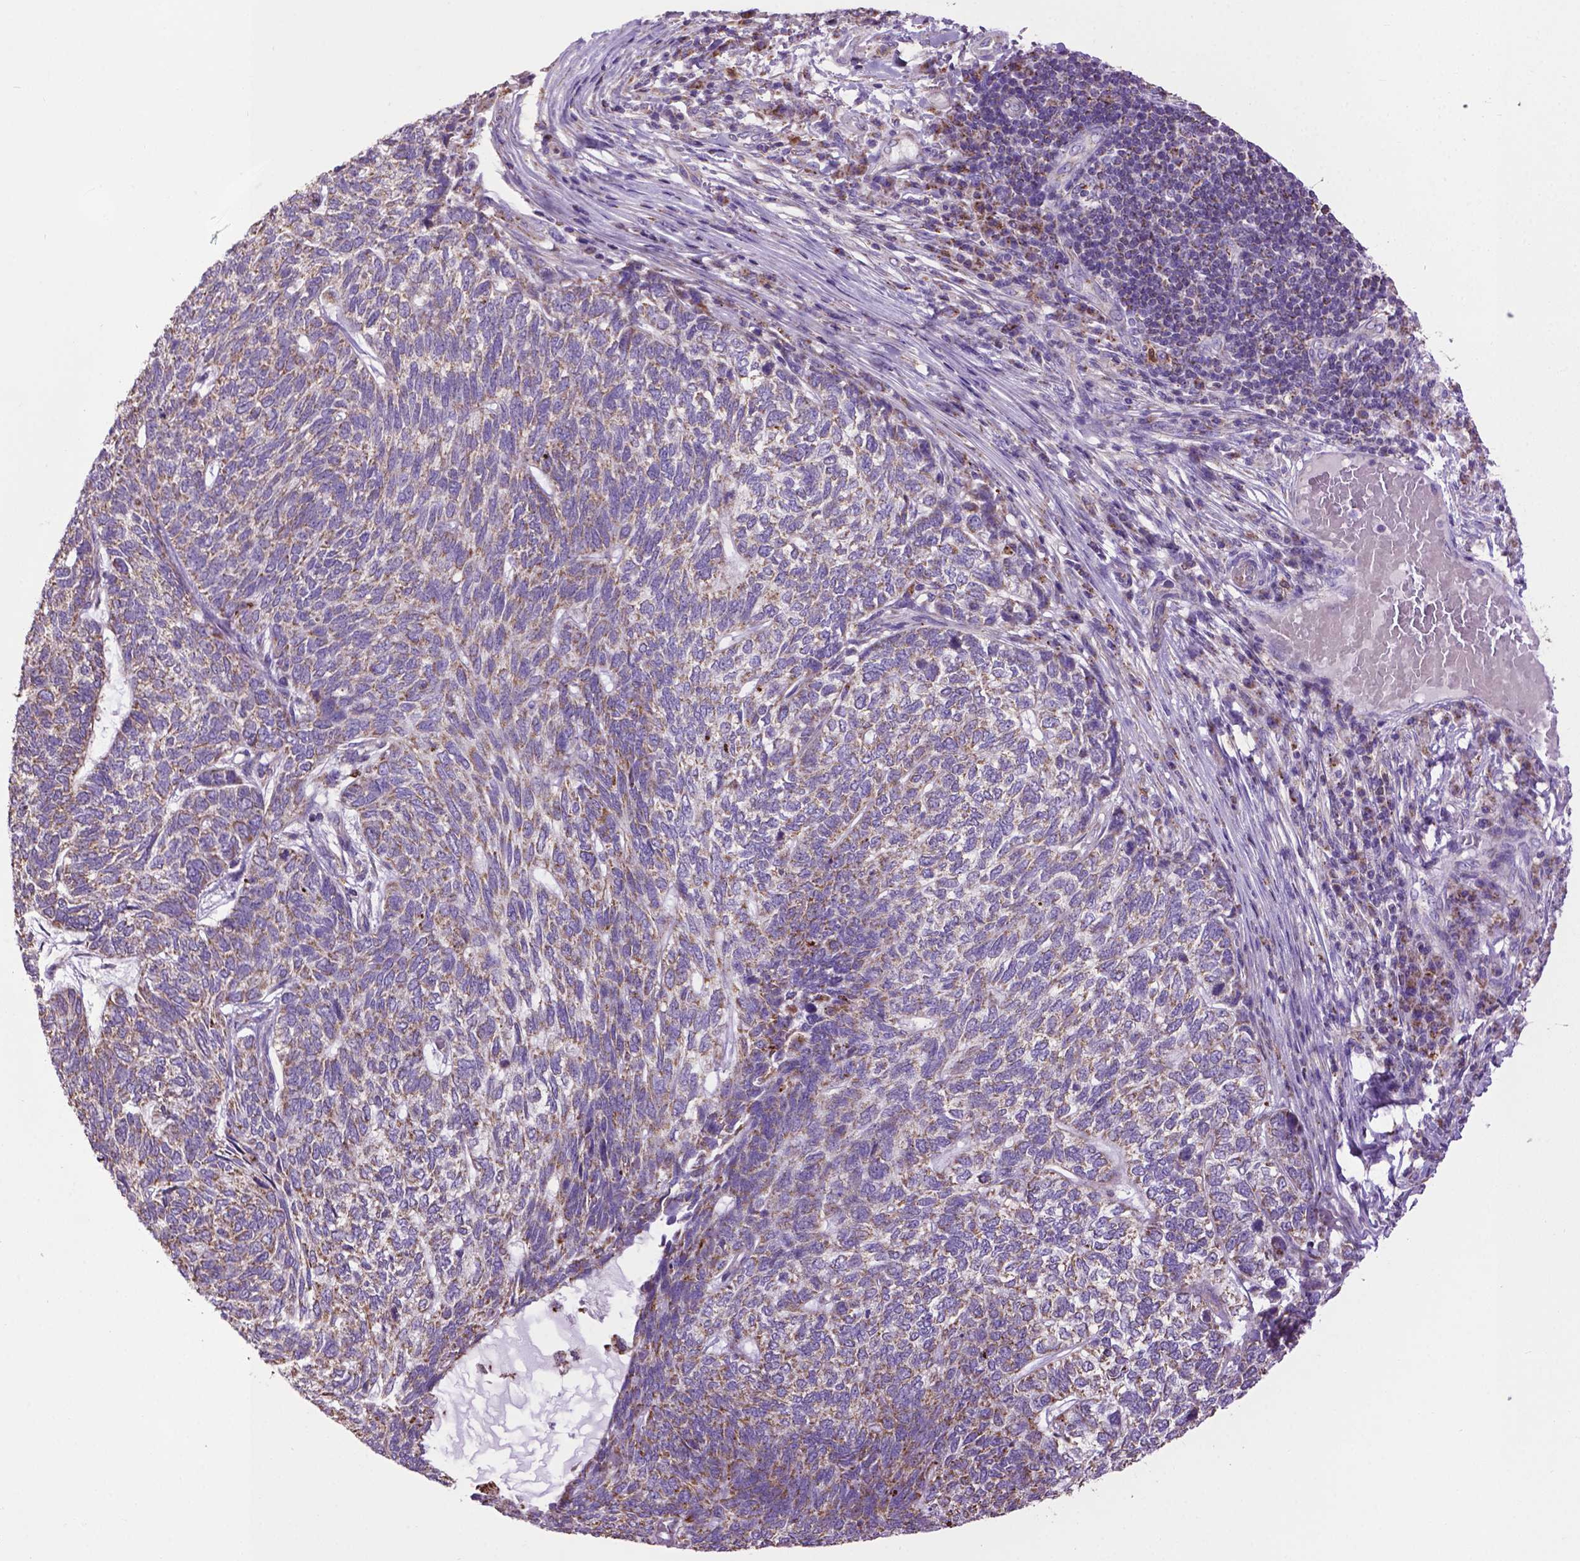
{"staining": {"intensity": "weak", "quantity": ">75%", "location": "cytoplasmic/membranous"}, "tissue": "skin cancer", "cell_type": "Tumor cells", "image_type": "cancer", "snomed": [{"axis": "morphology", "description": "Basal cell carcinoma"}, {"axis": "topography", "description": "Skin"}], "caption": "Skin cancer stained for a protein displays weak cytoplasmic/membranous positivity in tumor cells. Ihc stains the protein in brown and the nuclei are stained blue.", "gene": "VDAC1", "patient": {"sex": "female", "age": 65}}